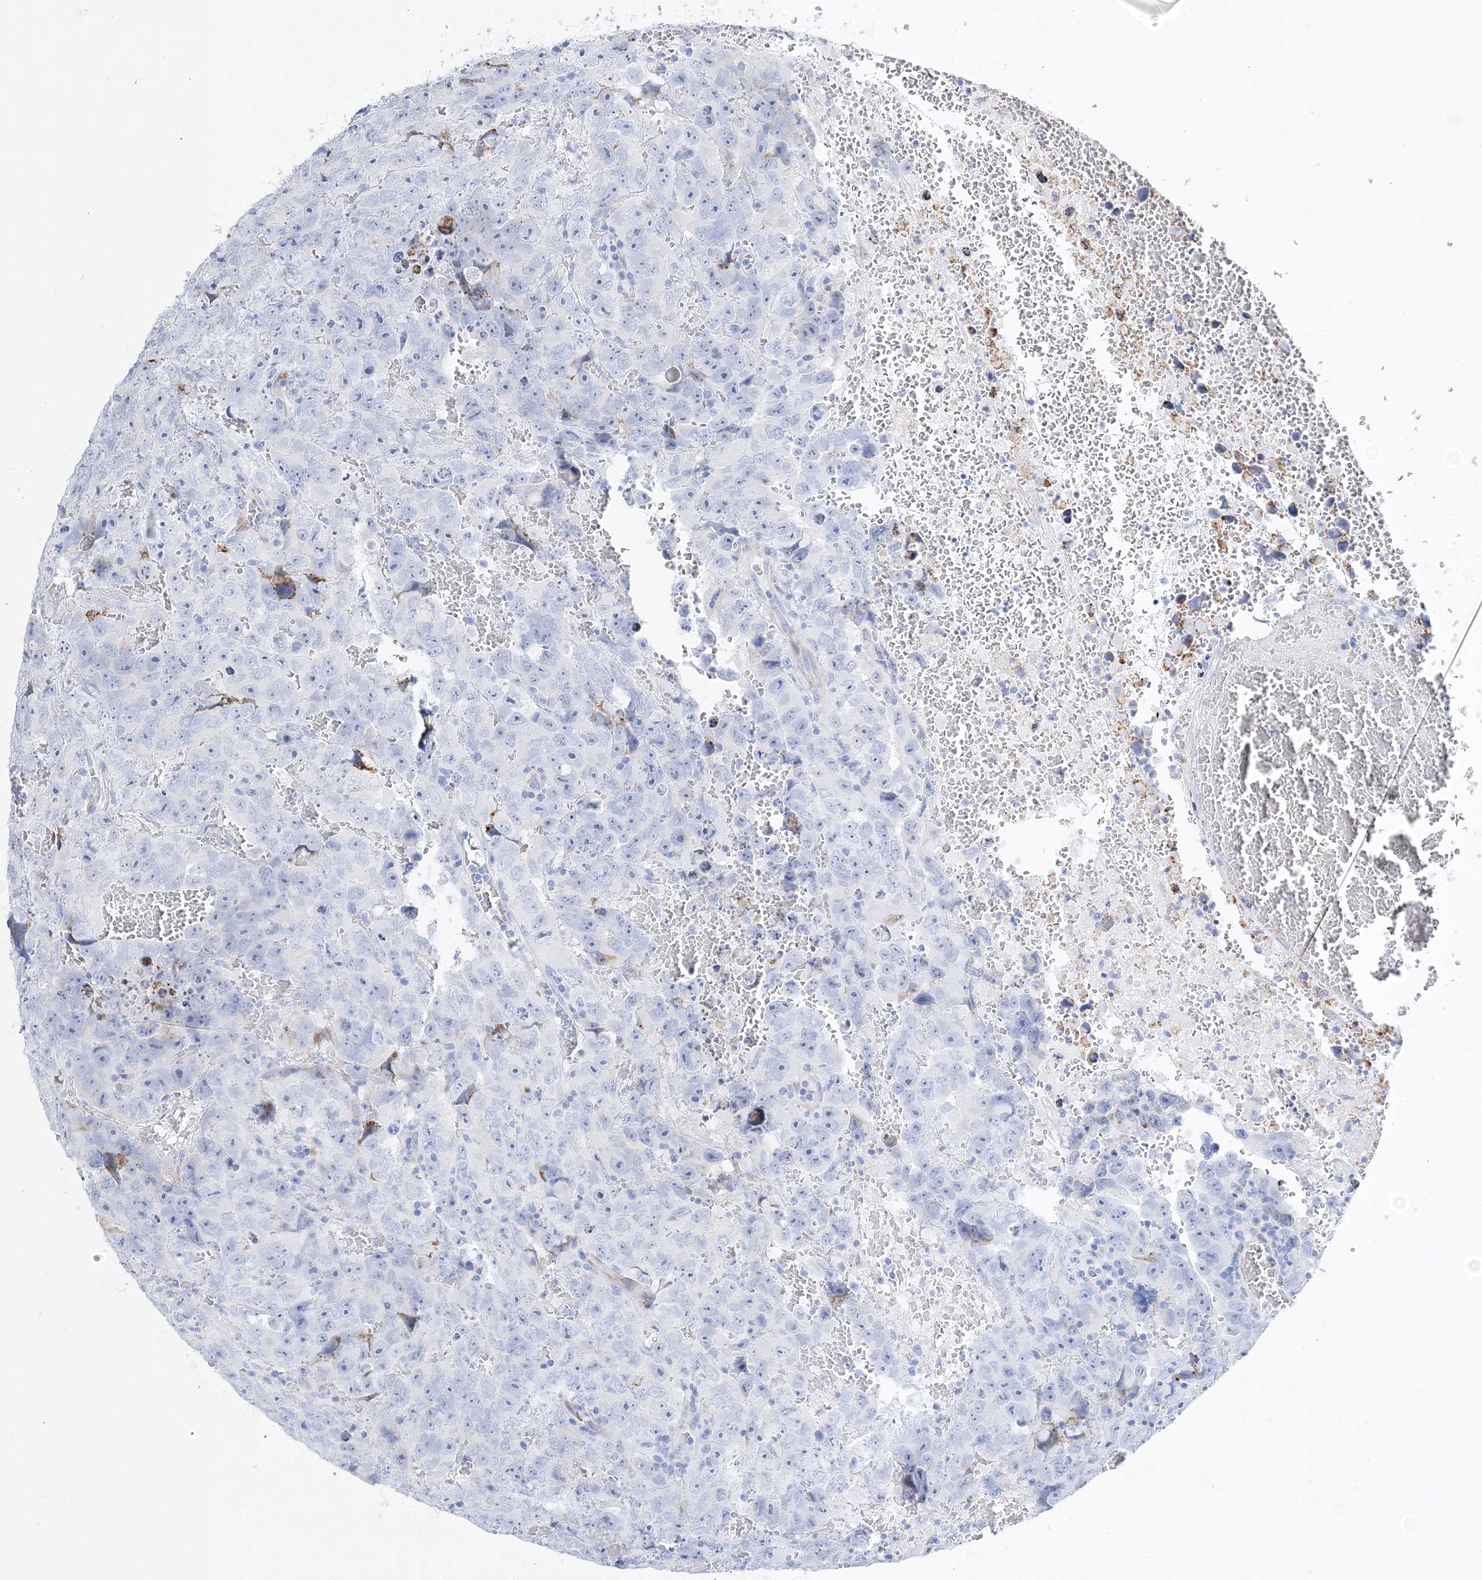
{"staining": {"intensity": "negative", "quantity": "none", "location": "none"}, "tissue": "testis cancer", "cell_type": "Tumor cells", "image_type": "cancer", "snomed": [{"axis": "morphology", "description": "Carcinoma, Embryonal, NOS"}, {"axis": "topography", "description": "Testis"}], "caption": "An immunohistochemistry (IHC) micrograph of testis cancer is shown. There is no staining in tumor cells of testis cancer.", "gene": "TSPYL6", "patient": {"sex": "male", "age": 45}}